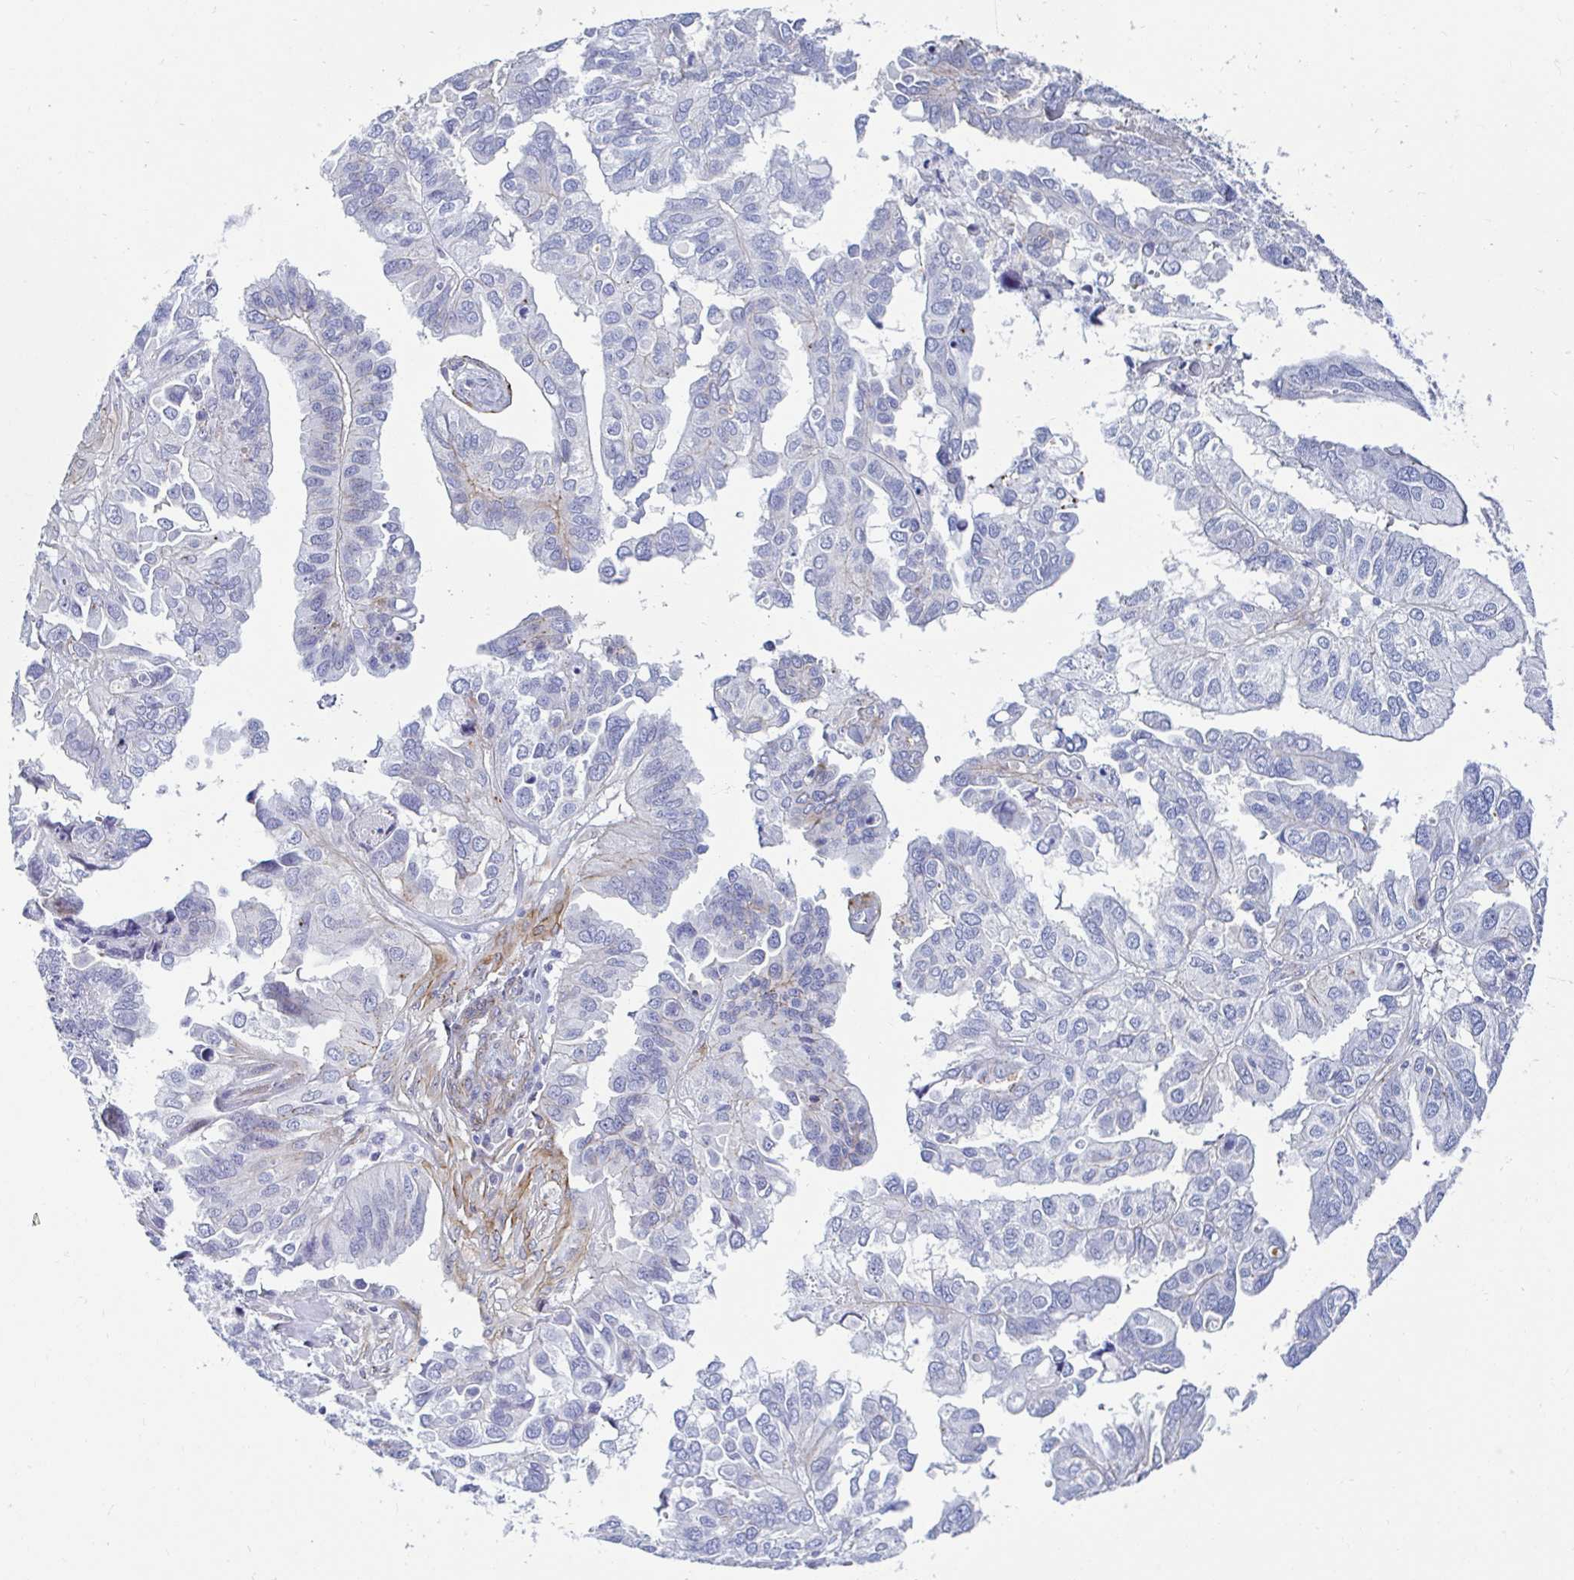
{"staining": {"intensity": "negative", "quantity": "none", "location": "none"}, "tissue": "ovarian cancer", "cell_type": "Tumor cells", "image_type": "cancer", "snomed": [{"axis": "morphology", "description": "Cystadenocarcinoma, serous, NOS"}, {"axis": "topography", "description": "Ovary"}], "caption": "High magnification brightfield microscopy of ovarian cancer (serous cystadenocarcinoma) stained with DAB (3,3'-diaminobenzidine) (brown) and counterstained with hematoxylin (blue): tumor cells show no significant positivity.", "gene": "ANKRD62", "patient": {"sex": "female", "age": 79}}